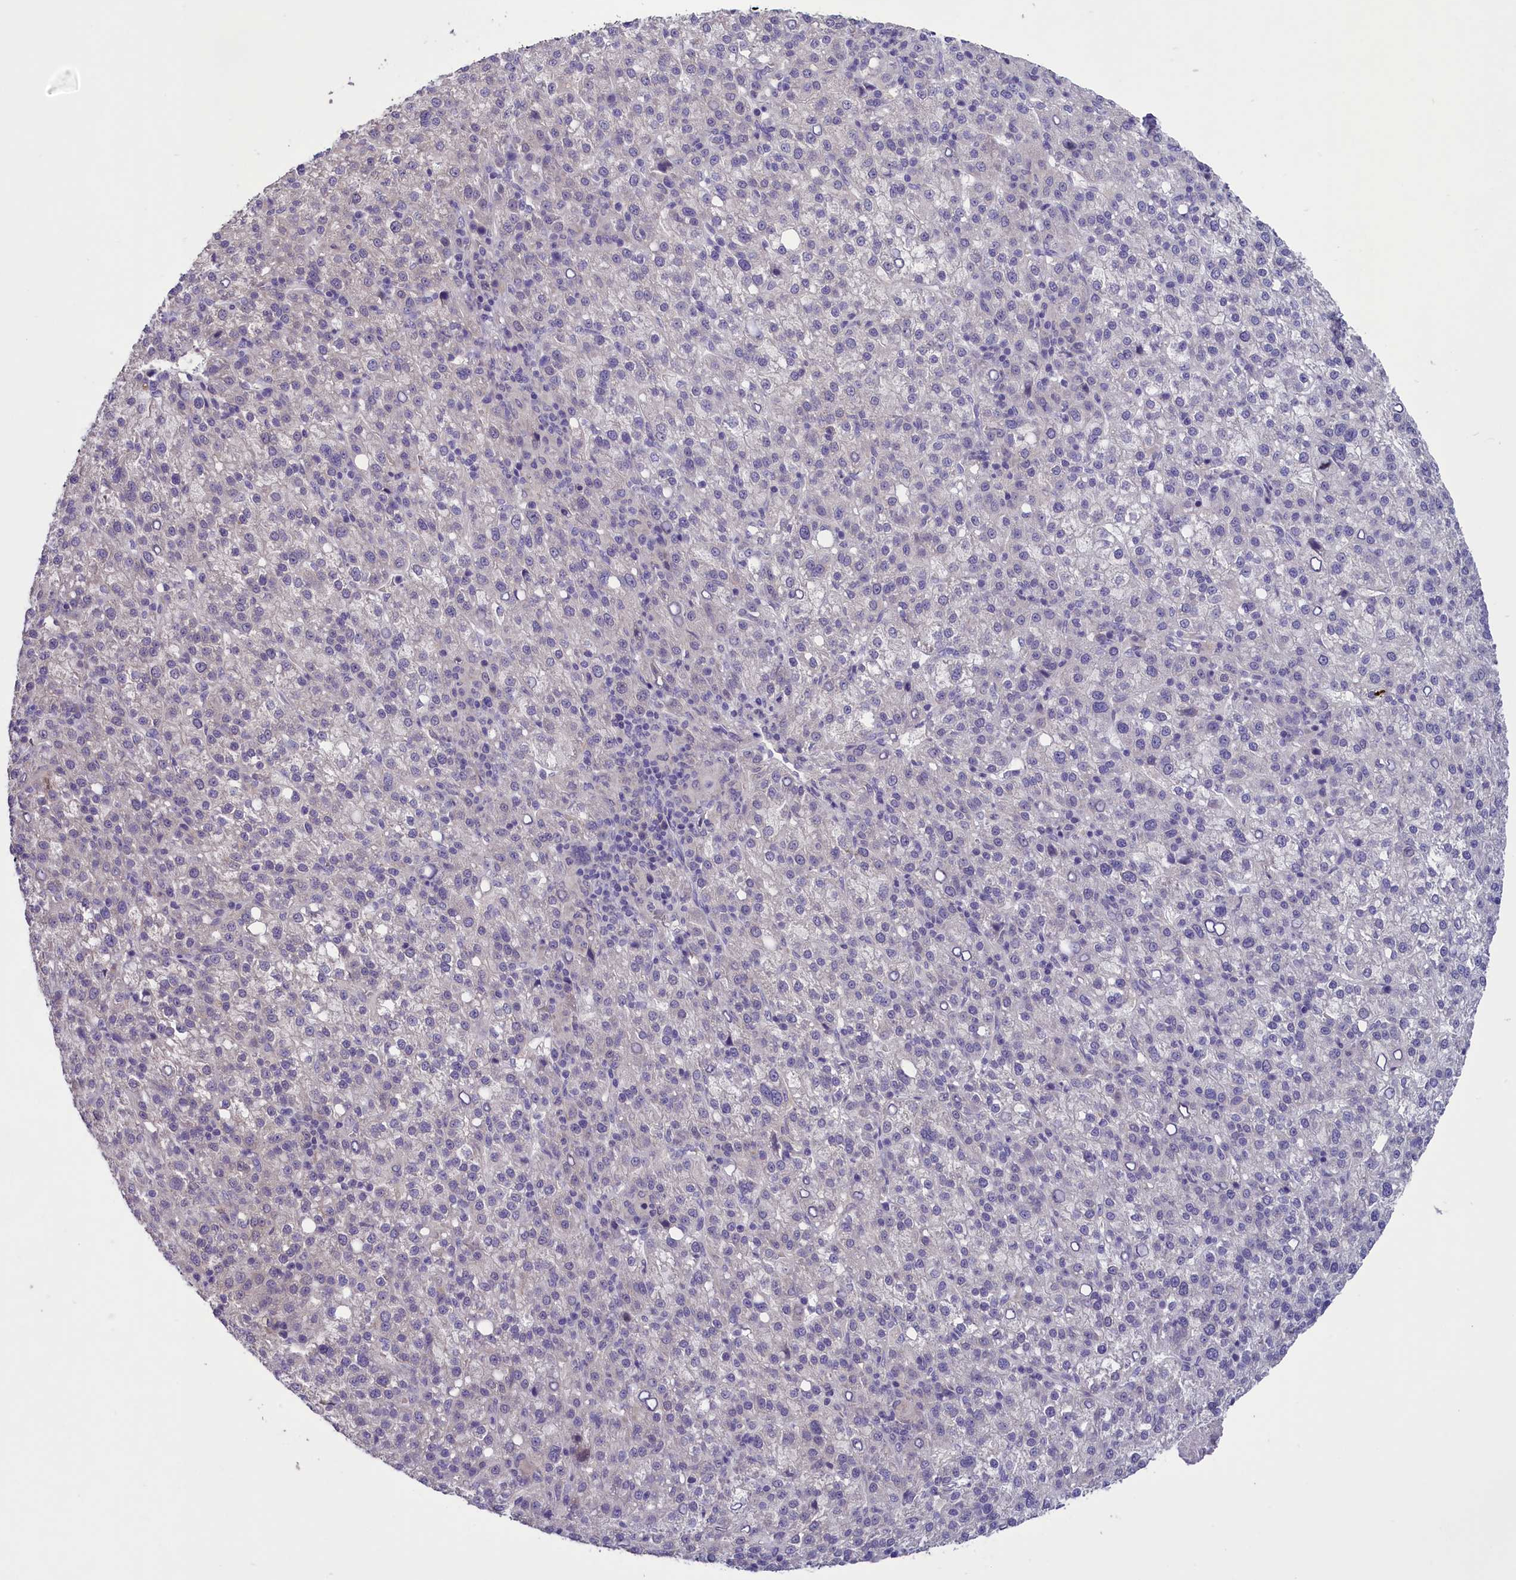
{"staining": {"intensity": "negative", "quantity": "none", "location": "none"}, "tissue": "liver cancer", "cell_type": "Tumor cells", "image_type": "cancer", "snomed": [{"axis": "morphology", "description": "Carcinoma, Hepatocellular, NOS"}, {"axis": "topography", "description": "Liver"}], "caption": "The photomicrograph shows no staining of tumor cells in hepatocellular carcinoma (liver). (Brightfield microscopy of DAB IHC at high magnification).", "gene": "ENPP6", "patient": {"sex": "female", "age": 58}}